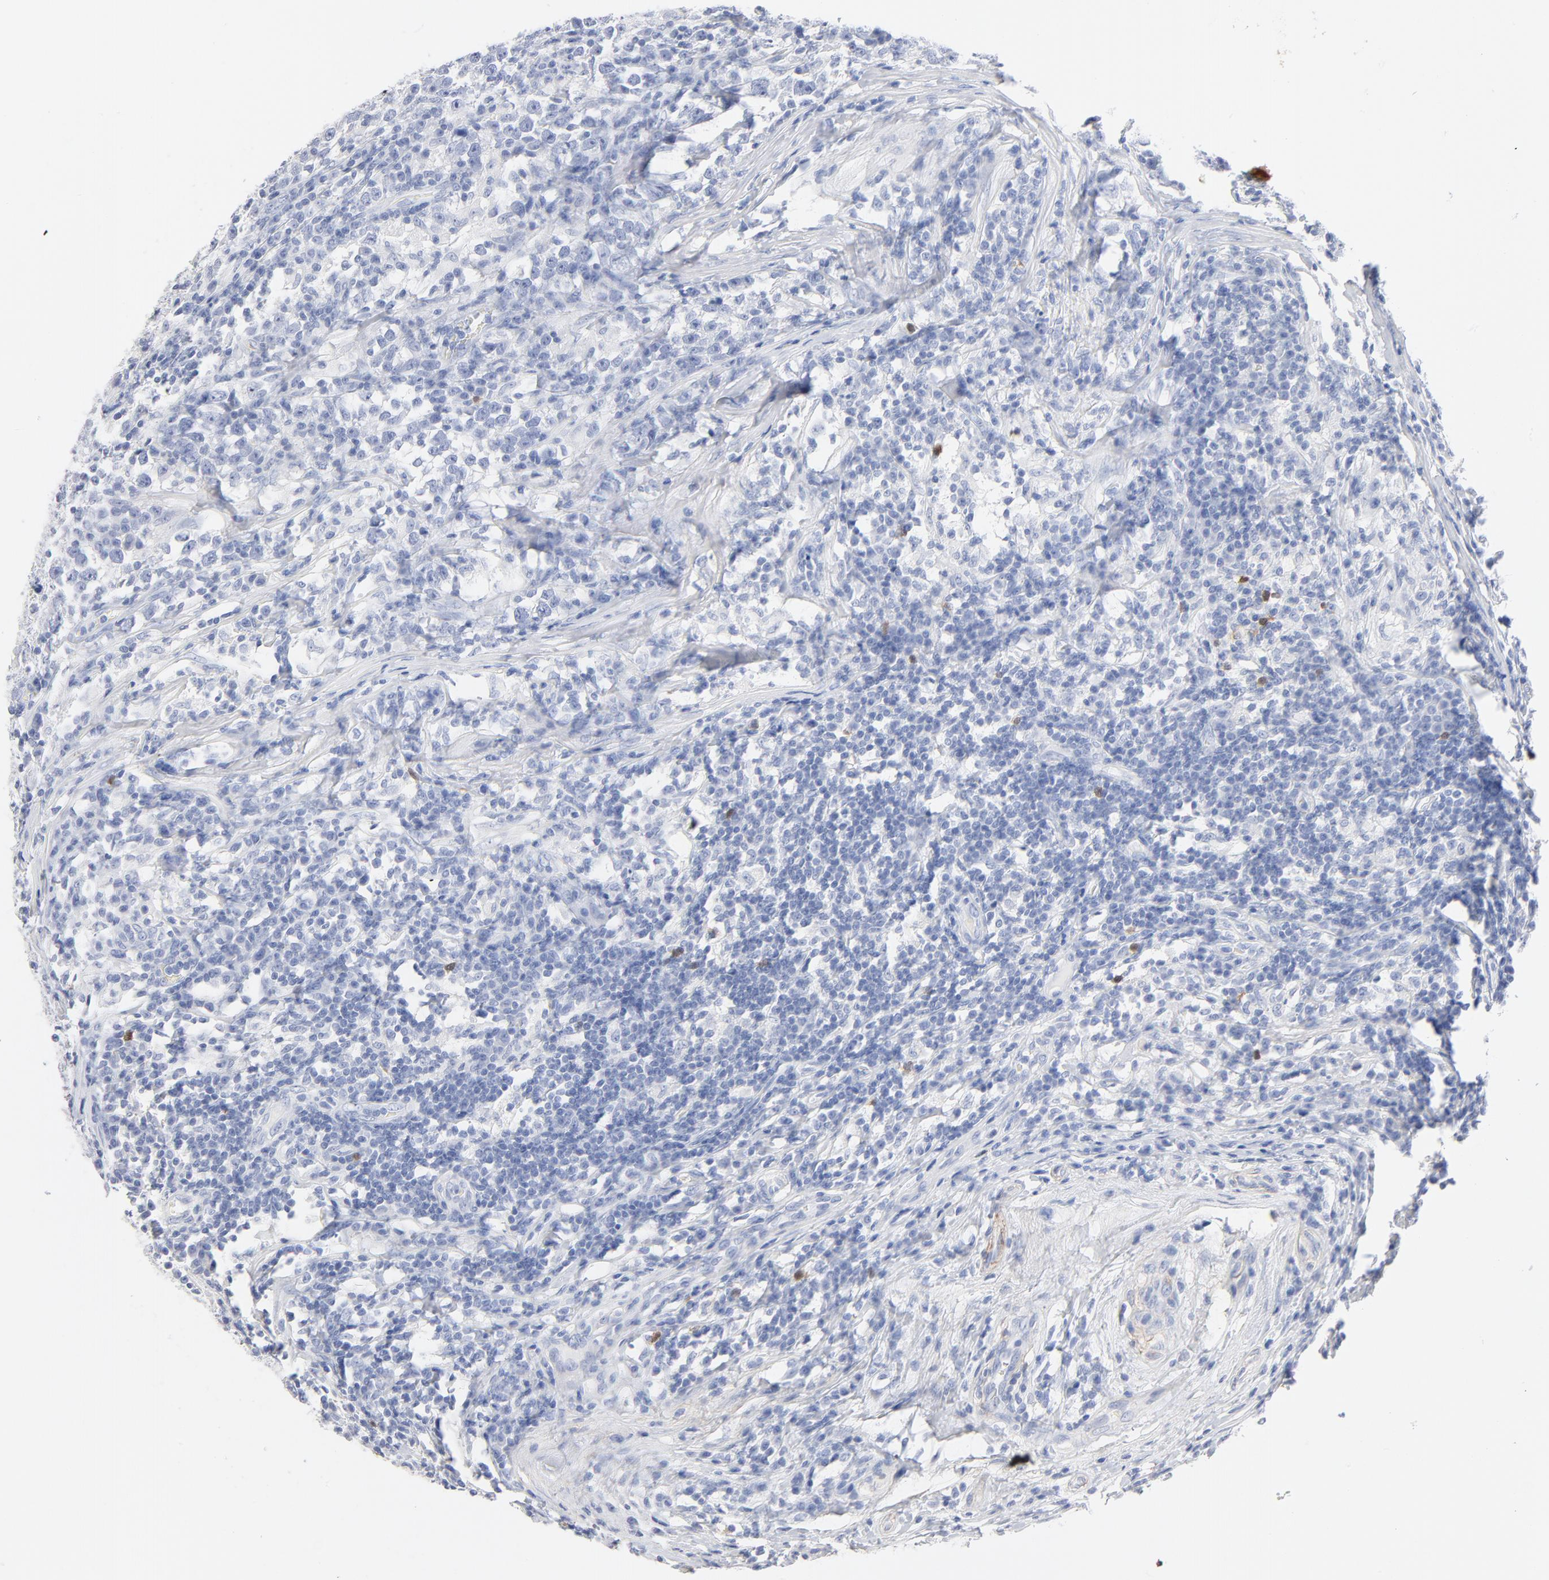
{"staining": {"intensity": "negative", "quantity": "none", "location": "none"}, "tissue": "testis cancer", "cell_type": "Tumor cells", "image_type": "cancer", "snomed": [{"axis": "morphology", "description": "Seminoma, NOS"}, {"axis": "topography", "description": "Testis"}], "caption": "IHC photomicrograph of neoplastic tissue: seminoma (testis) stained with DAB (3,3'-diaminobenzidine) displays no significant protein positivity in tumor cells.", "gene": "AGTR1", "patient": {"sex": "male", "age": 43}}